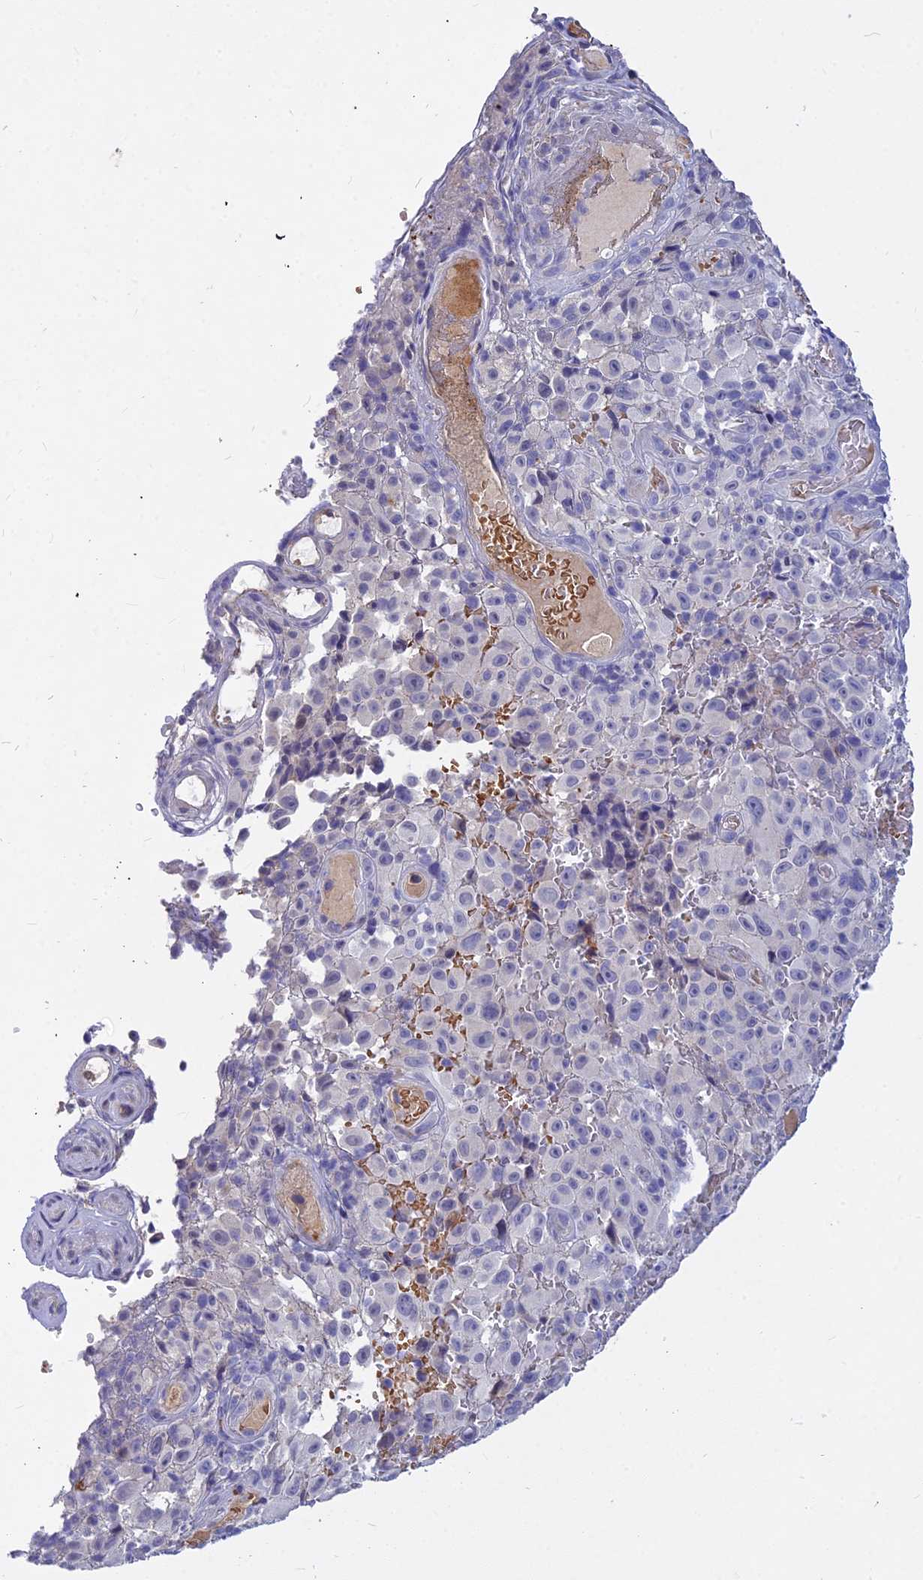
{"staining": {"intensity": "negative", "quantity": "none", "location": "none"}, "tissue": "melanoma", "cell_type": "Tumor cells", "image_type": "cancer", "snomed": [{"axis": "morphology", "description": "Malignant melanoma, NOS"}, {"axis": "topography", "description": "Skin"}], "caption": "Immunohistochemistry (IHC) histopathology image of neoplastic tissue: human melanoma stained with DAB reveals no significant protein staining in tumor cells. (IHC, brightfield microscopy, high magnification).", "gene": "DMRTA1", "patient": {"sex": "female", "age": 82}}